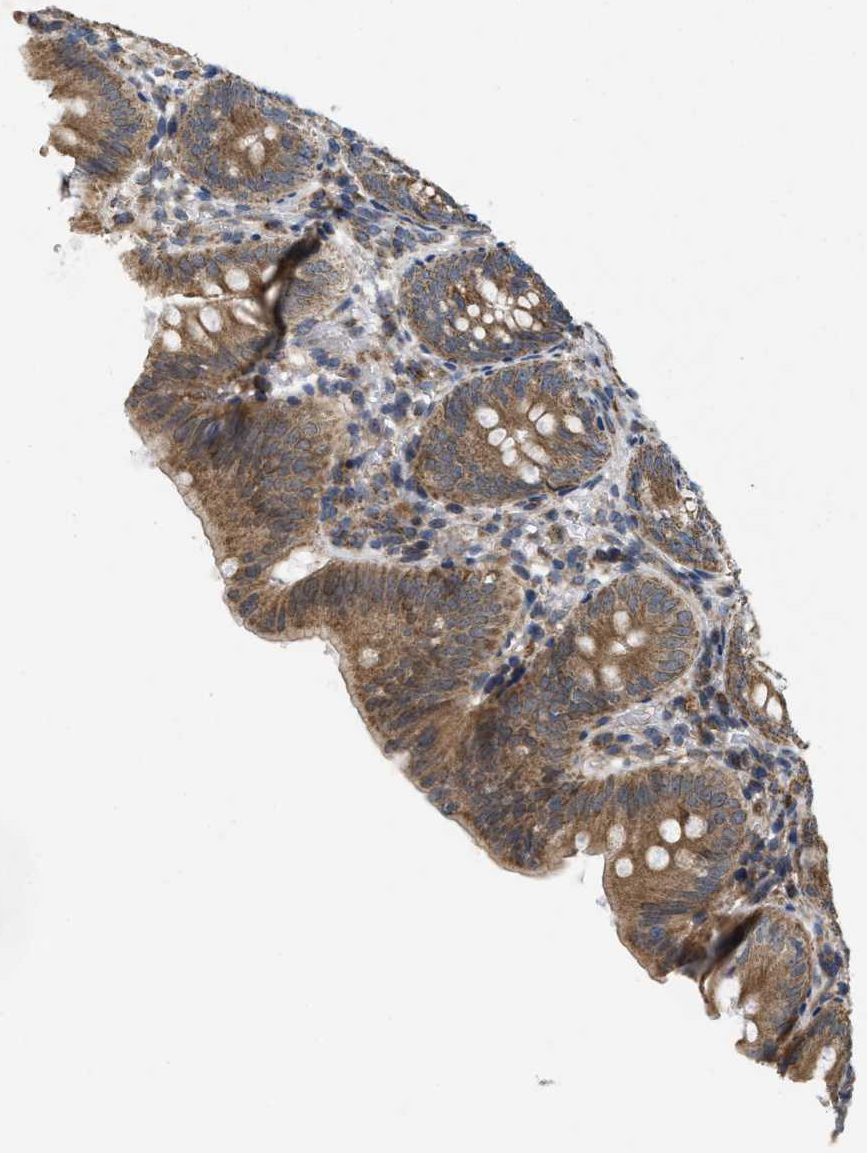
{"staining": {"intensity": "moderate", "quantity": ">75%", "location": "cytoplasmic/membranous"}, "tissue": "appendix", "cell_type": "Glandular cells", "image_type": "normal", "snomed": [{"axis": "morphology", "description": "Normal tissue, NOS"}, {"axis": "topography", "description": "Appendix"}], "caption": "Protein staining displays moderate cytoplasmic/membranous positivity in approximately >75% of glandular cells in benign appendix. (Brightfield microscopy of DAB IHC at high magnification).", "gene": "EOGT", "patient": {"sex": "male", "age": 1}}